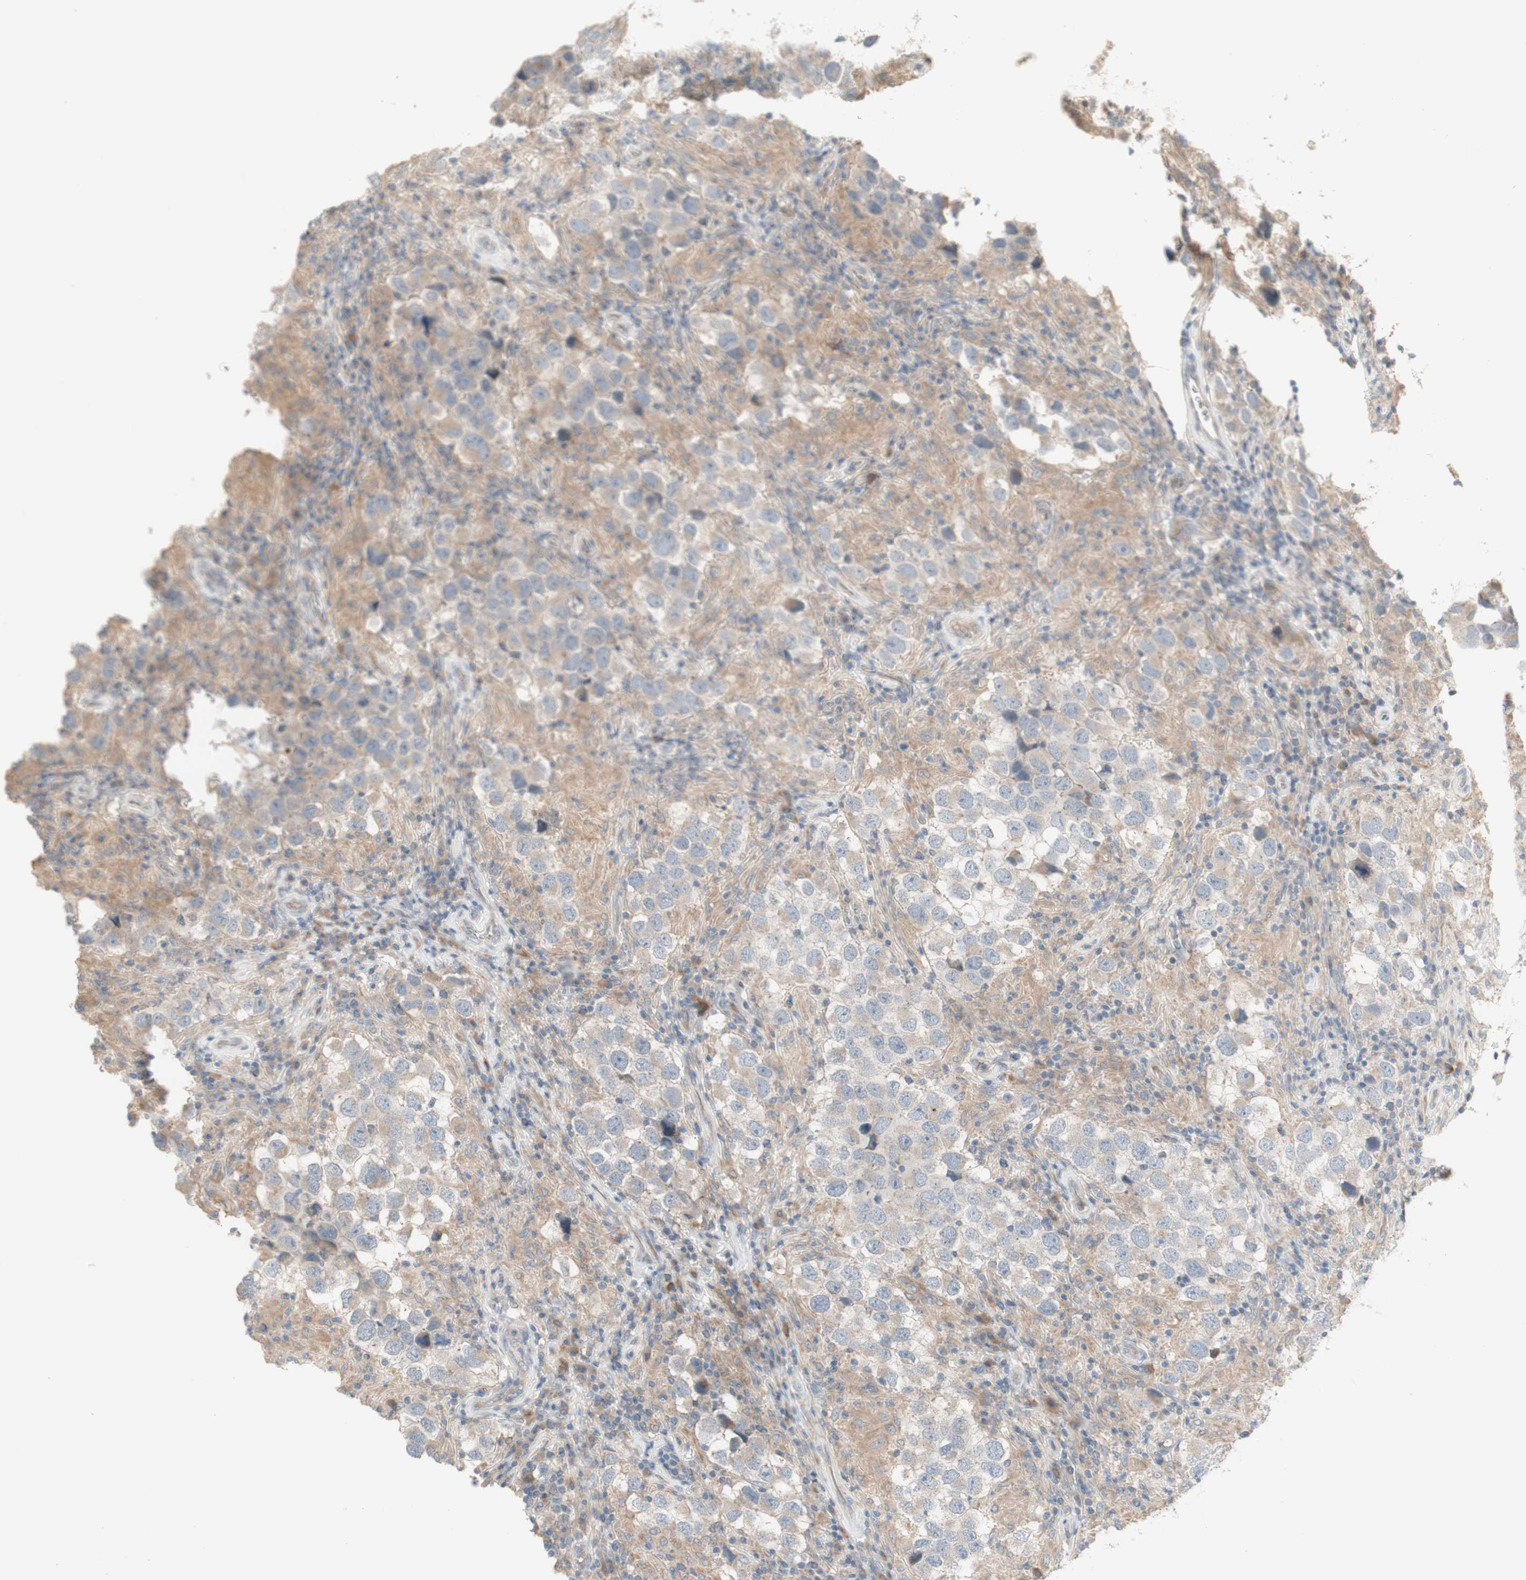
{"staining": {"intensity": "weak", "quantity": "<25%", "location": "cytoplasmic/membranous"}, "tissue": "testis cancer", "cell_type": "Tumor cells", "image_type": "cancer", "snomed": [{"axis": "morphology", "description": "Carcinoma, Embryonal, NOS"}, {"axis": "topography", "description": "Testis"}], "caption": "Tumor cells are negative for protein expression in human testis cancer.", "gene": "PTGER4", "patient": {"sex": "male", "age": 21}}